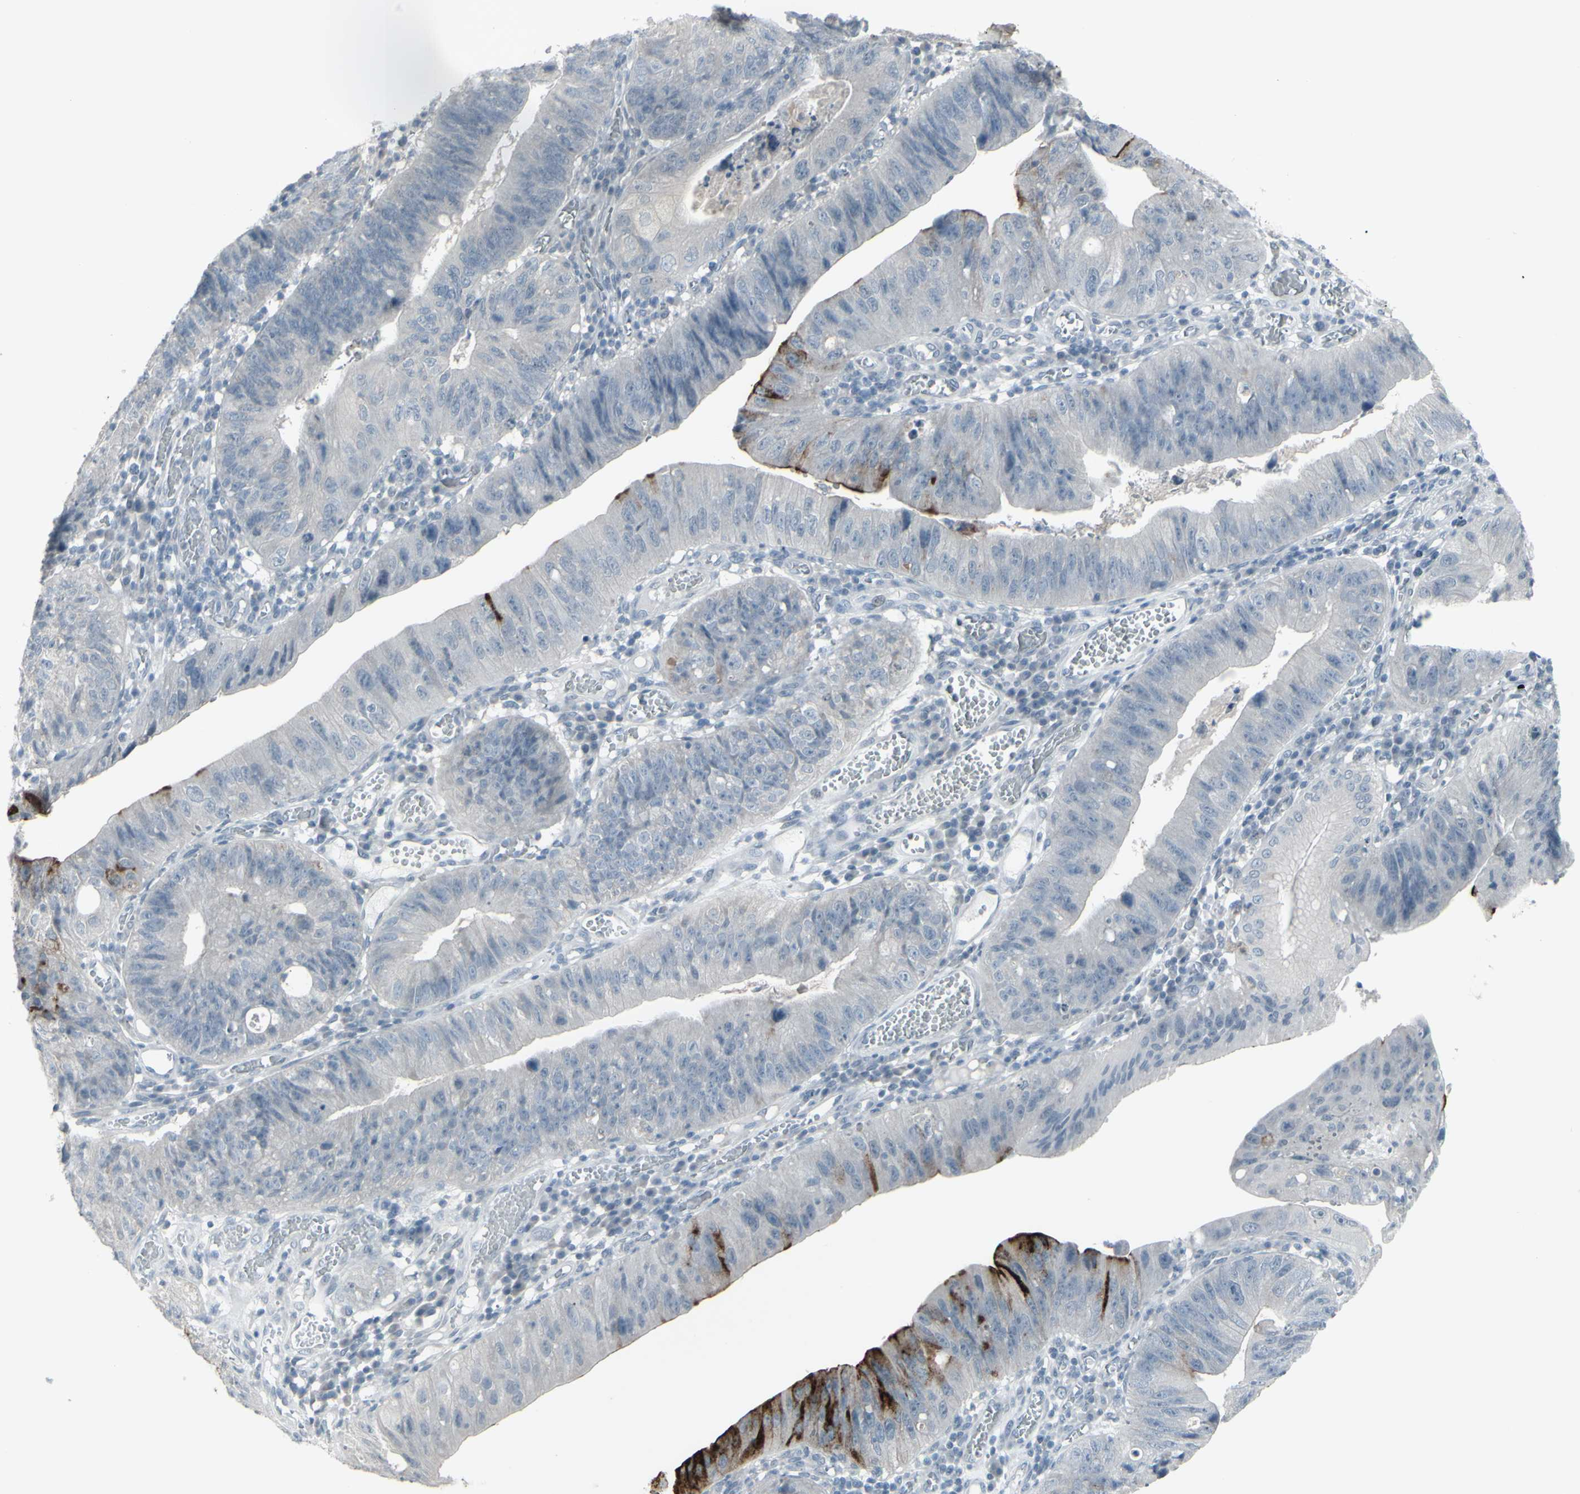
{"staining": {"intensity": "strong", "quantity": "<25%", "location": "cytoplasmic/membranous"}, "tissue": "stomach cancer", "cell_type": "Tumor cells", "image_type": "cancer", "snomed": [{"axis": "morphology", "description": "Adenocarcinoma, NOS"}, {"axis": "topography", "description": "Stomach"}], "caption": "Immunohistochemical staining of adenocarcinoma (stomach) exhibits medium levels of strong cytoplasmic/membranous staining in approximately <25% of tumor cells.", "gene": "RAB3A", "patient": {"sex": "male", "age": 59}}